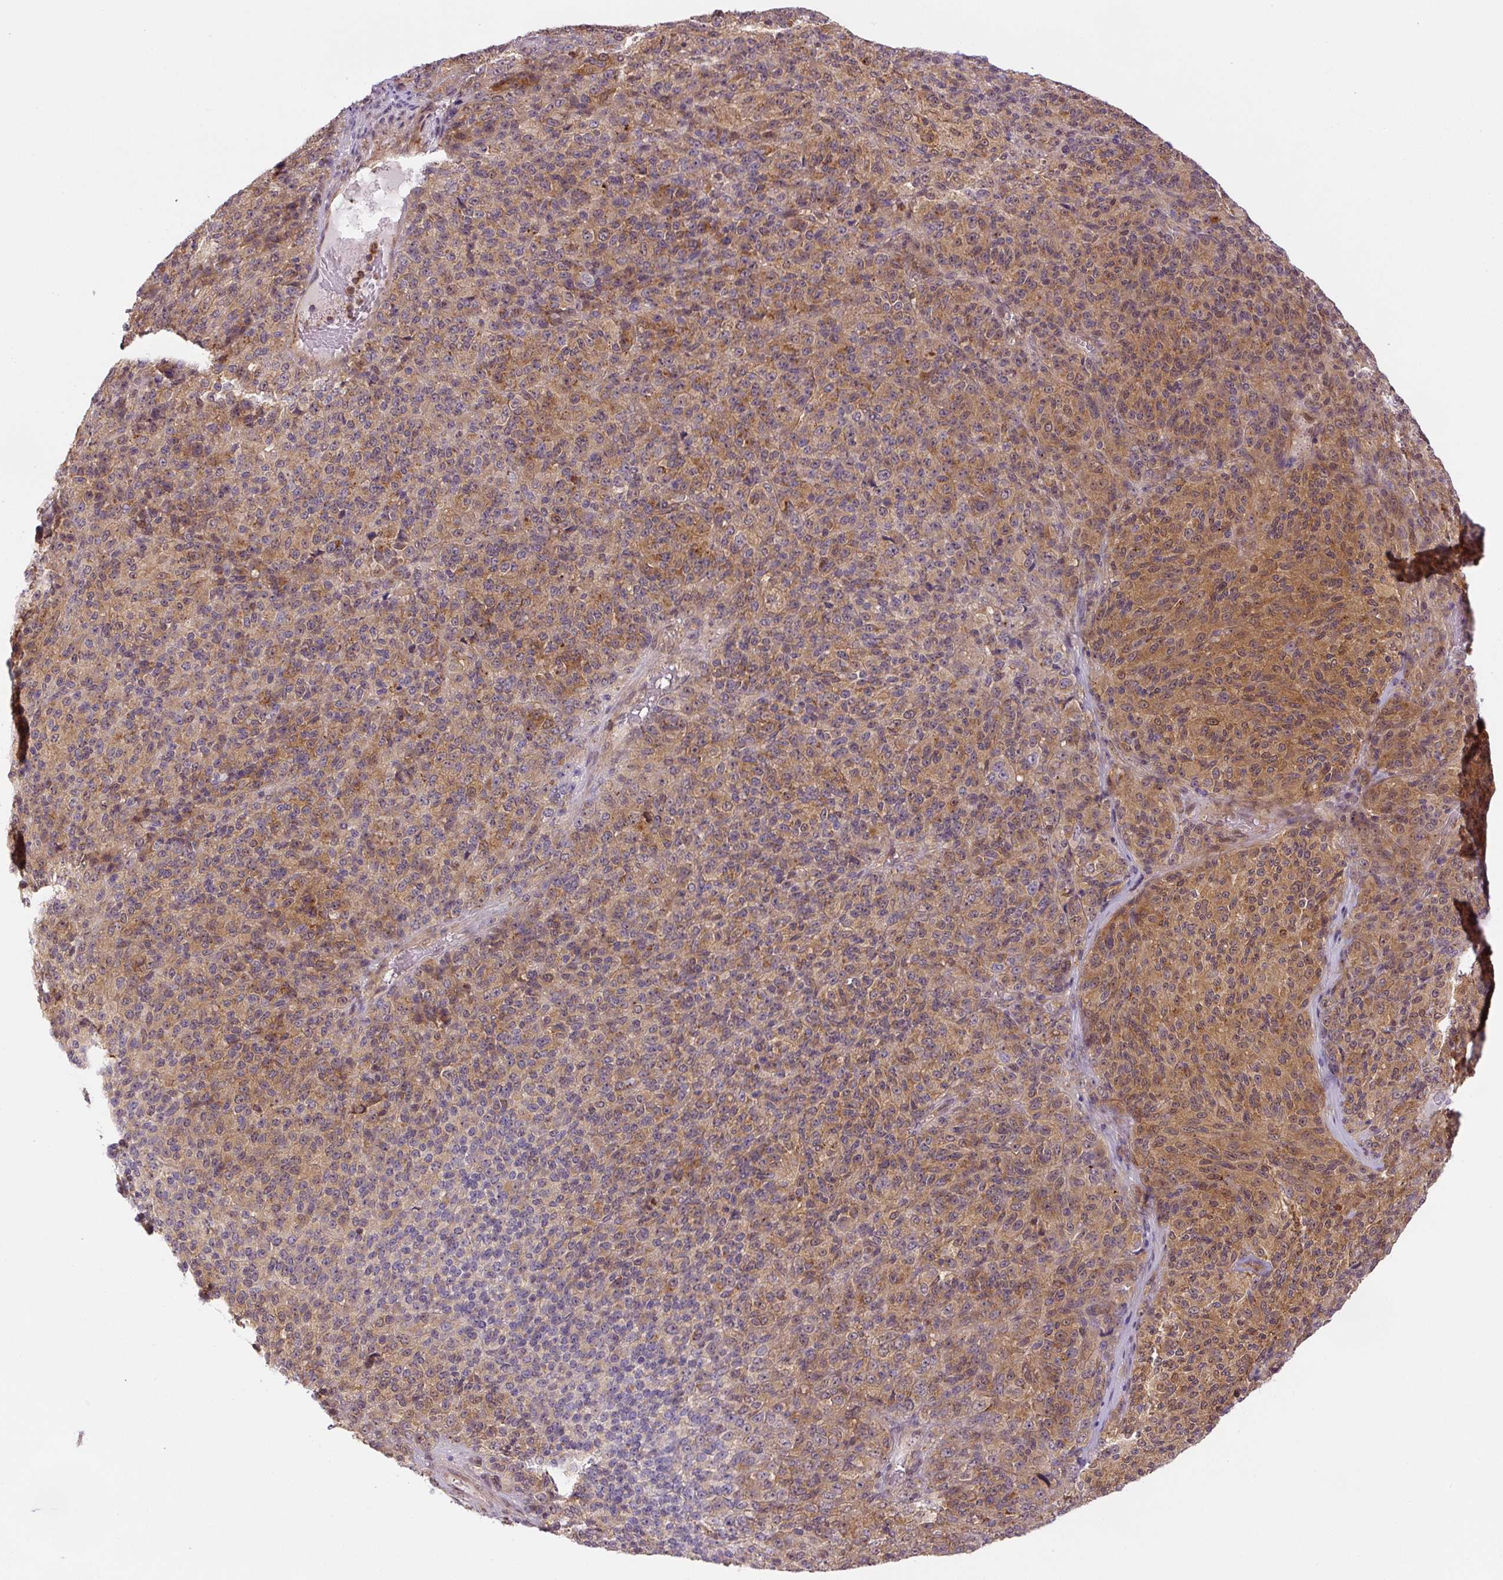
{"staining": {"intensity": "moderate", "quantity": ">75%", "location": "cytoplasmic/membranous"}, "tissue": "melanoma", "cell_type": "Tumor cells", "image_type": "cancer", "snomed": [{"axis": "morphology", "description": "Malignant melanoma, Metastatic site"}, {"axis": "topography", "description": "Brain"}], "caption": "Melanoma stained for a protein (brown) demonstrates moderate cytoplasmic/membranous positive expression in about >75% of tumor cells.", "gene": "ZSWIM7", "patient": {"sex": "female", "age": 56}}